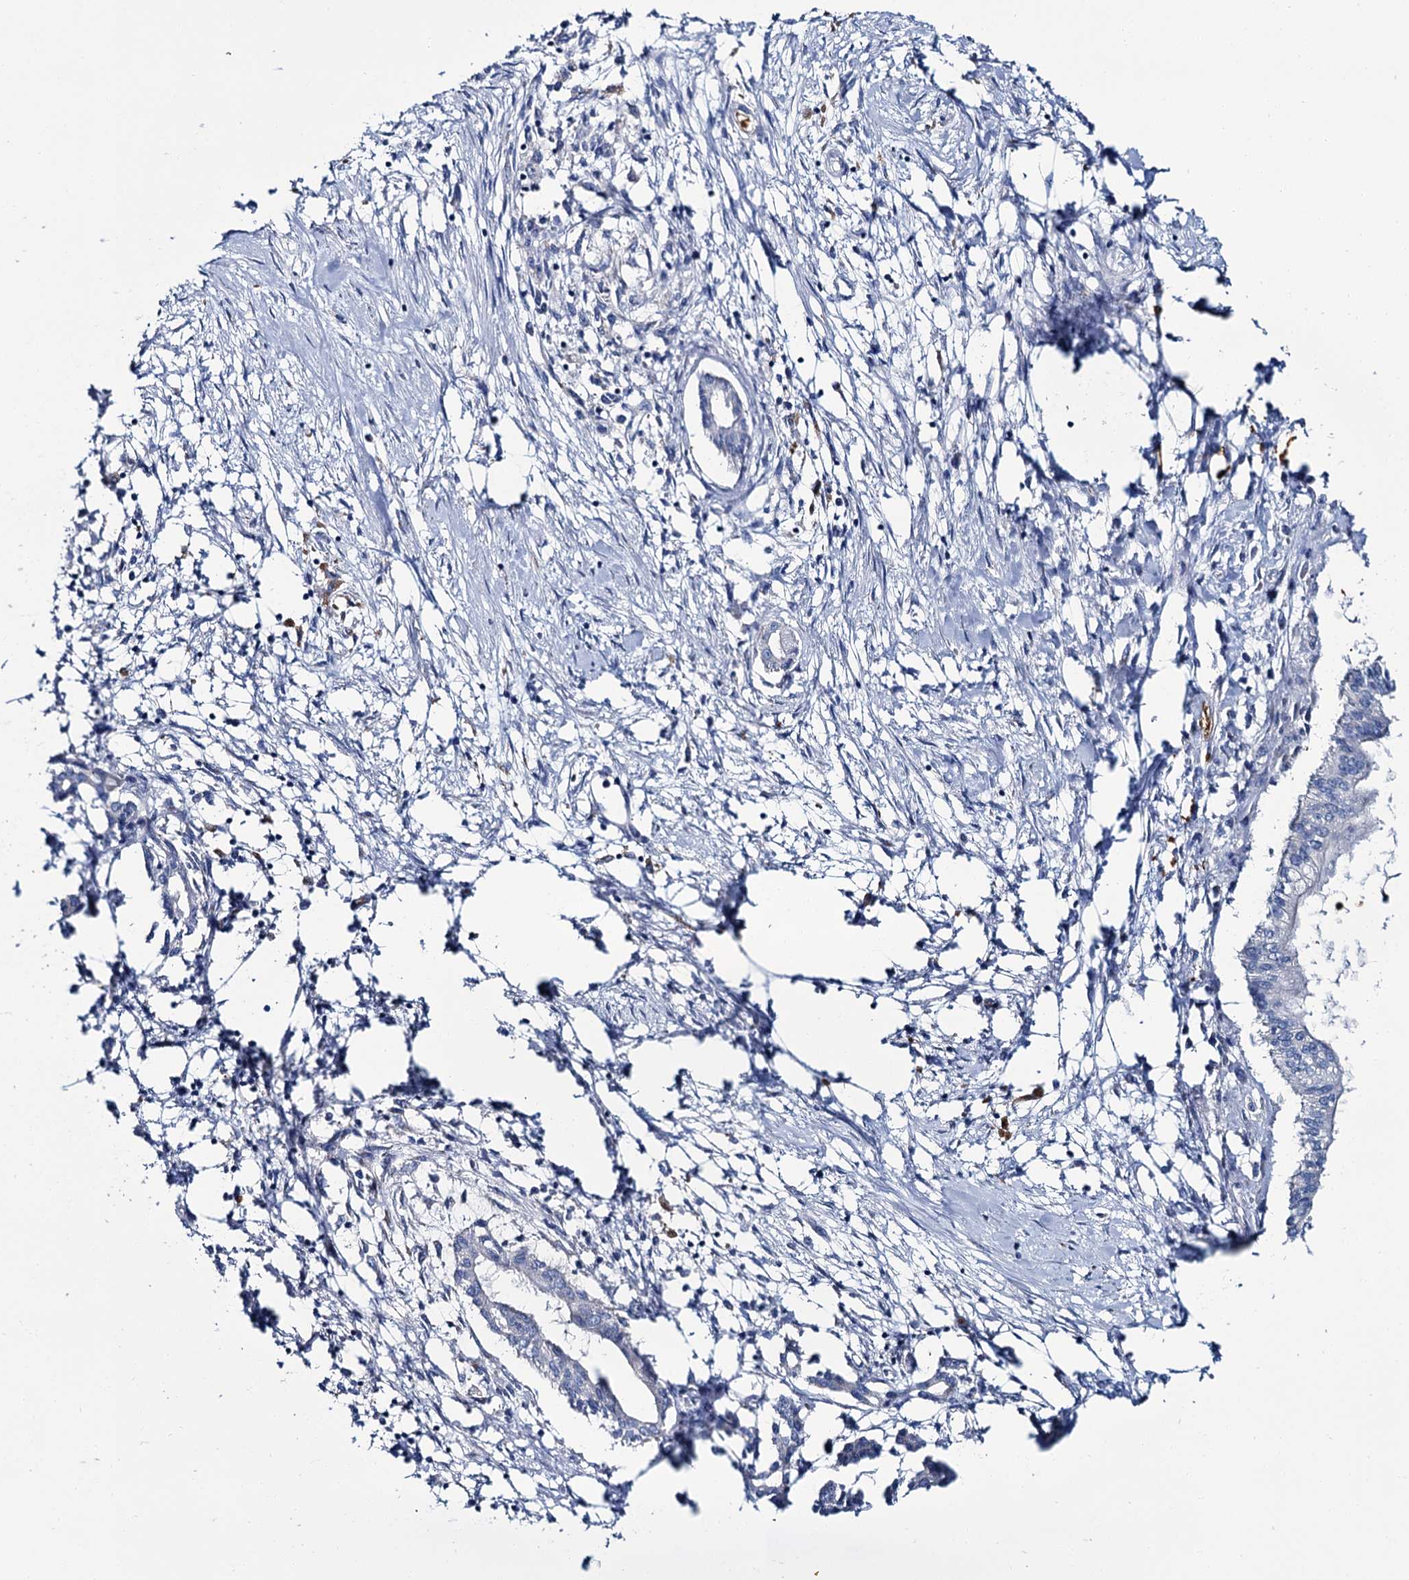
{"staining": {"intensity": "negative", "quantity": "none", "location": "none"}, "tissue": "pancreatic cancer", "cell_type": "Tumor cells", "image_type": "cancer", "snomed": [{"axis": "morphology", "description": "Adenocarcinoma, NOS"}, {"axis": "topography", "description": "Pancreas"}], "caption": "This is an immunohistochemistry (IHC) histopathology image of human pancreatic cancer. There is no positivity in tumor cells.", "gene": "ATG2A", "patient": {"sex": "female", "age": 50}}